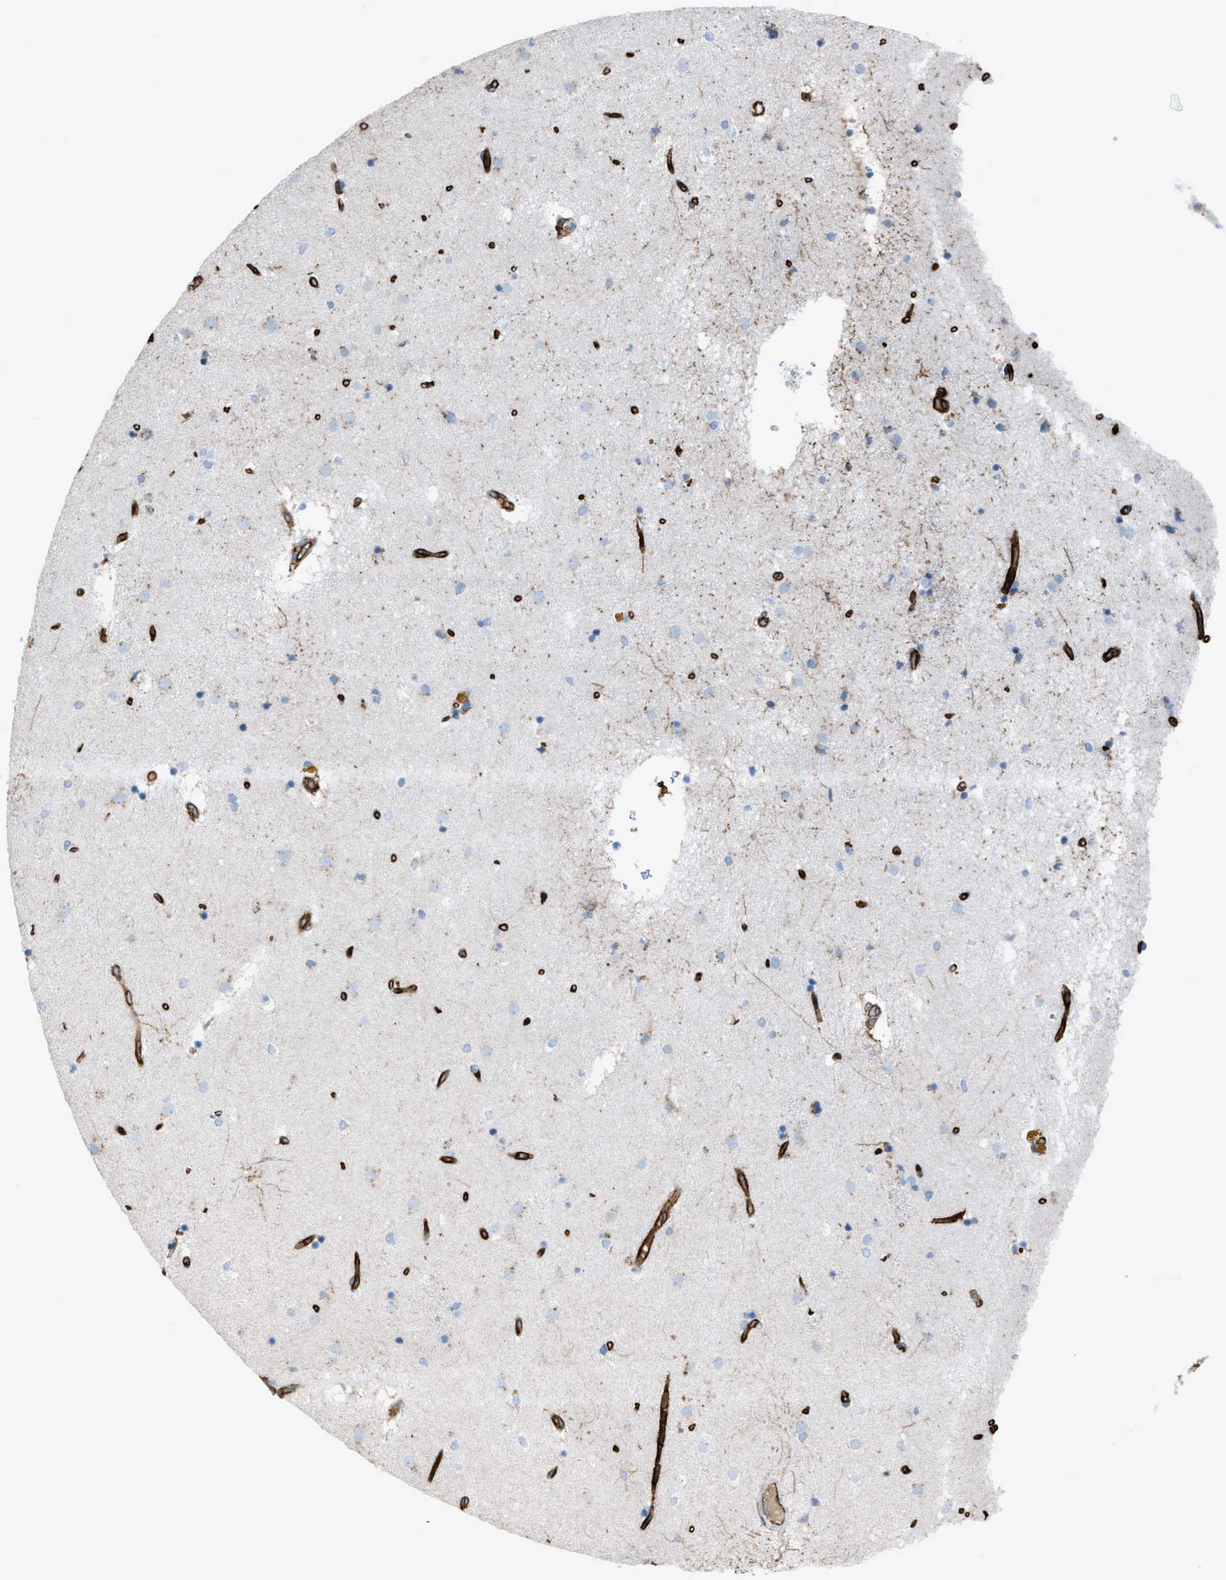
{"staining": {"intensity": "negative", "quantity": "none", "location": "none"}, "tissue": "caudate", "cell_type": "Glial cells", "image_type": "normal", "snomed": [{"axis": "morphology", "description": "Normal tissue, NOS"}, {"axis": "topography", "description": "Lateral ventricle wall"}], "caption": "A micrograph of caudate stained for a protein displays no brown staining in glial cells. Brightfield microscopy of immunohistochemistry (IHC) stained with DAB (brown) and hematoxylin (blue), captured at high magnification.", "gene": "SLC22A15", "patient": {"sex": "male", "age": 70}}